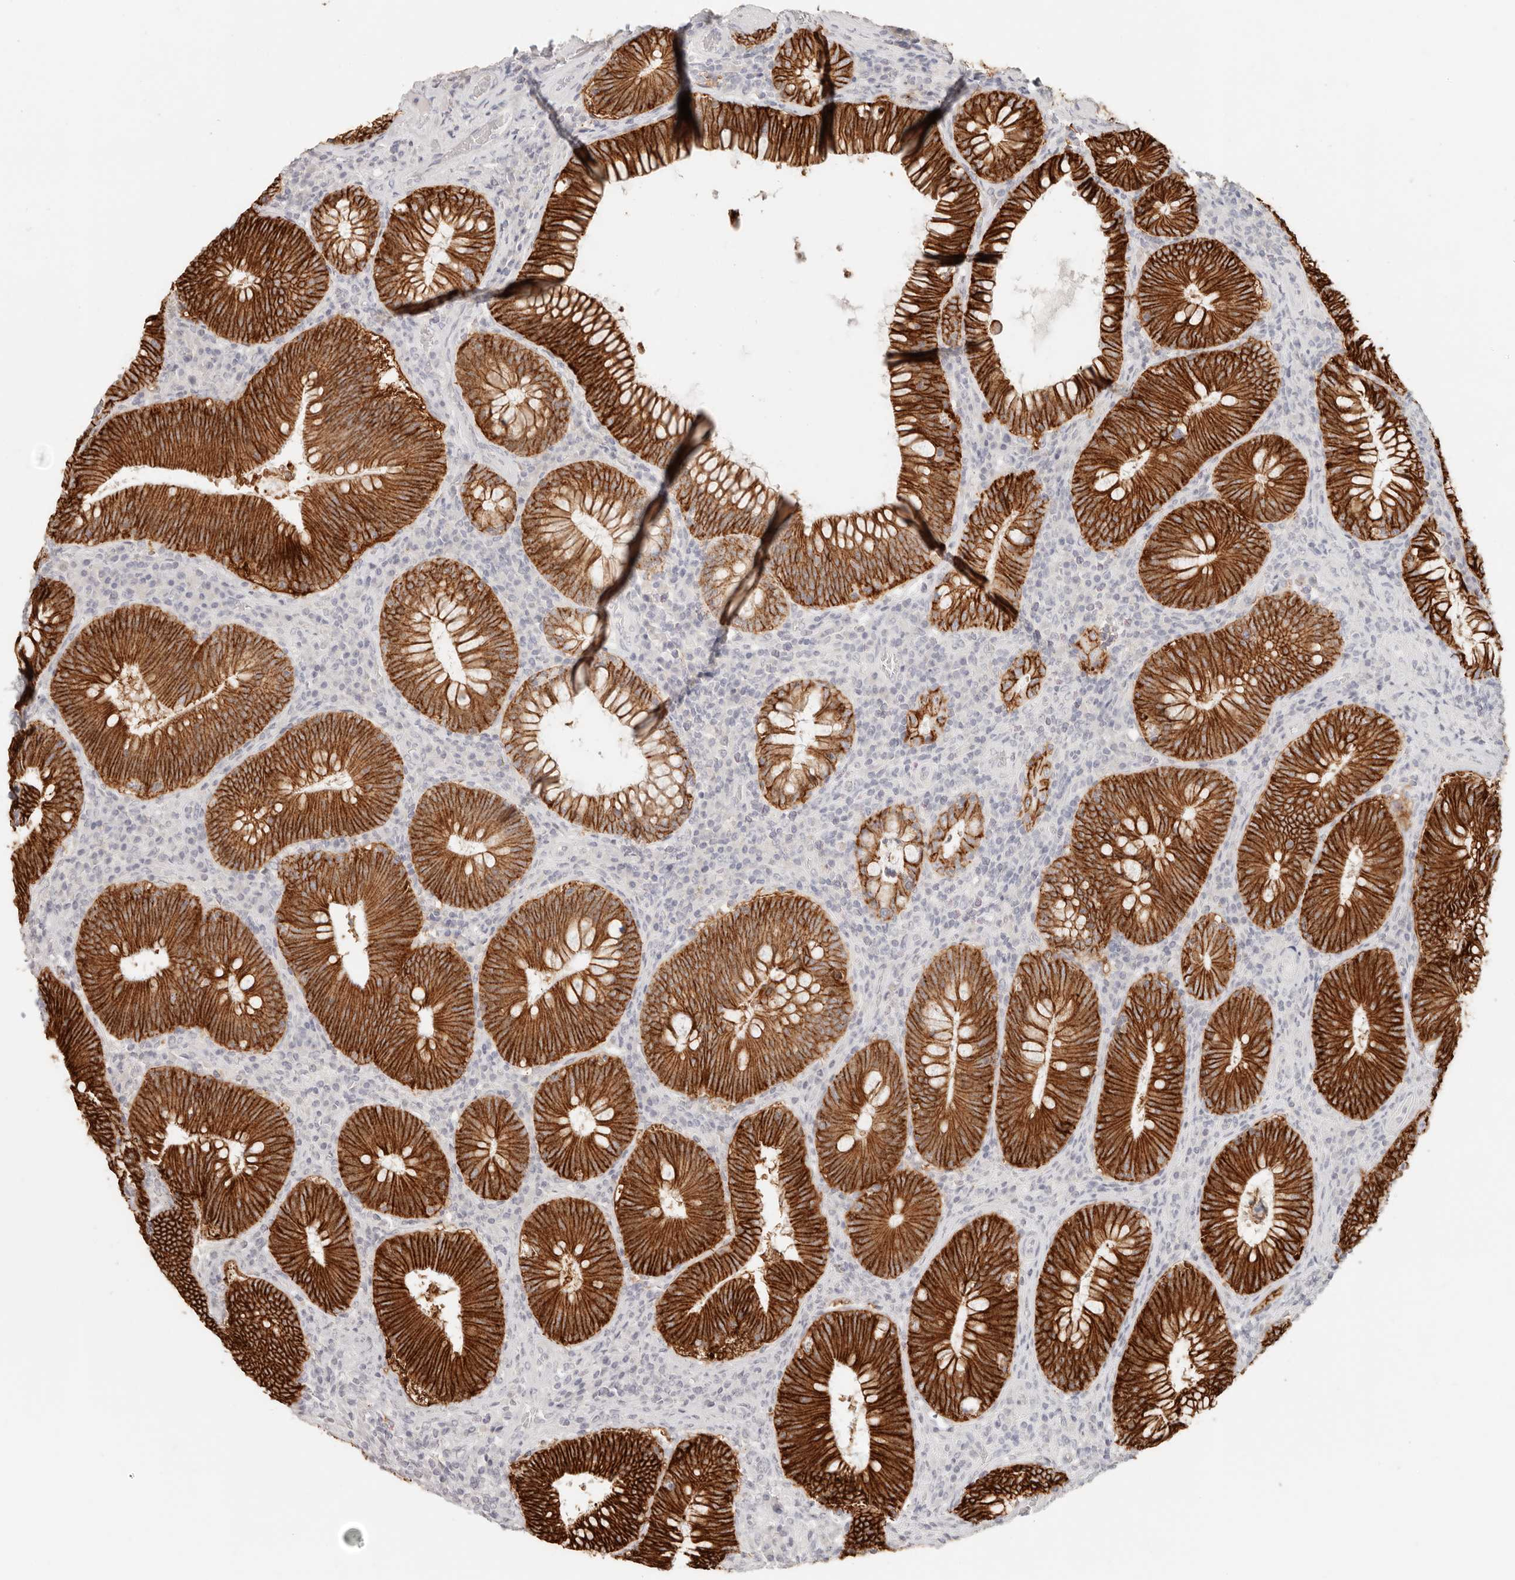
{"staining": {"intensity": "strong", "quantity": ">75%", "location": "cytoplasmic/membranous"}, "tissue": "colorectal cancer", "cell_type": "Tumor cells", "image_type": "cancer", "snomed": [{"axis": "morphology", "description": "Normal tissue, NOS"}, {"axis": "topography", "description": "Colon"}], "caption": "Protein staining demonstrates strong cytoplasmic/membranous expression in about >75% of tumor cells in colorectal cancer.", "gene": "EPCAM", "patient": {"sex": "female", "age": 82}}